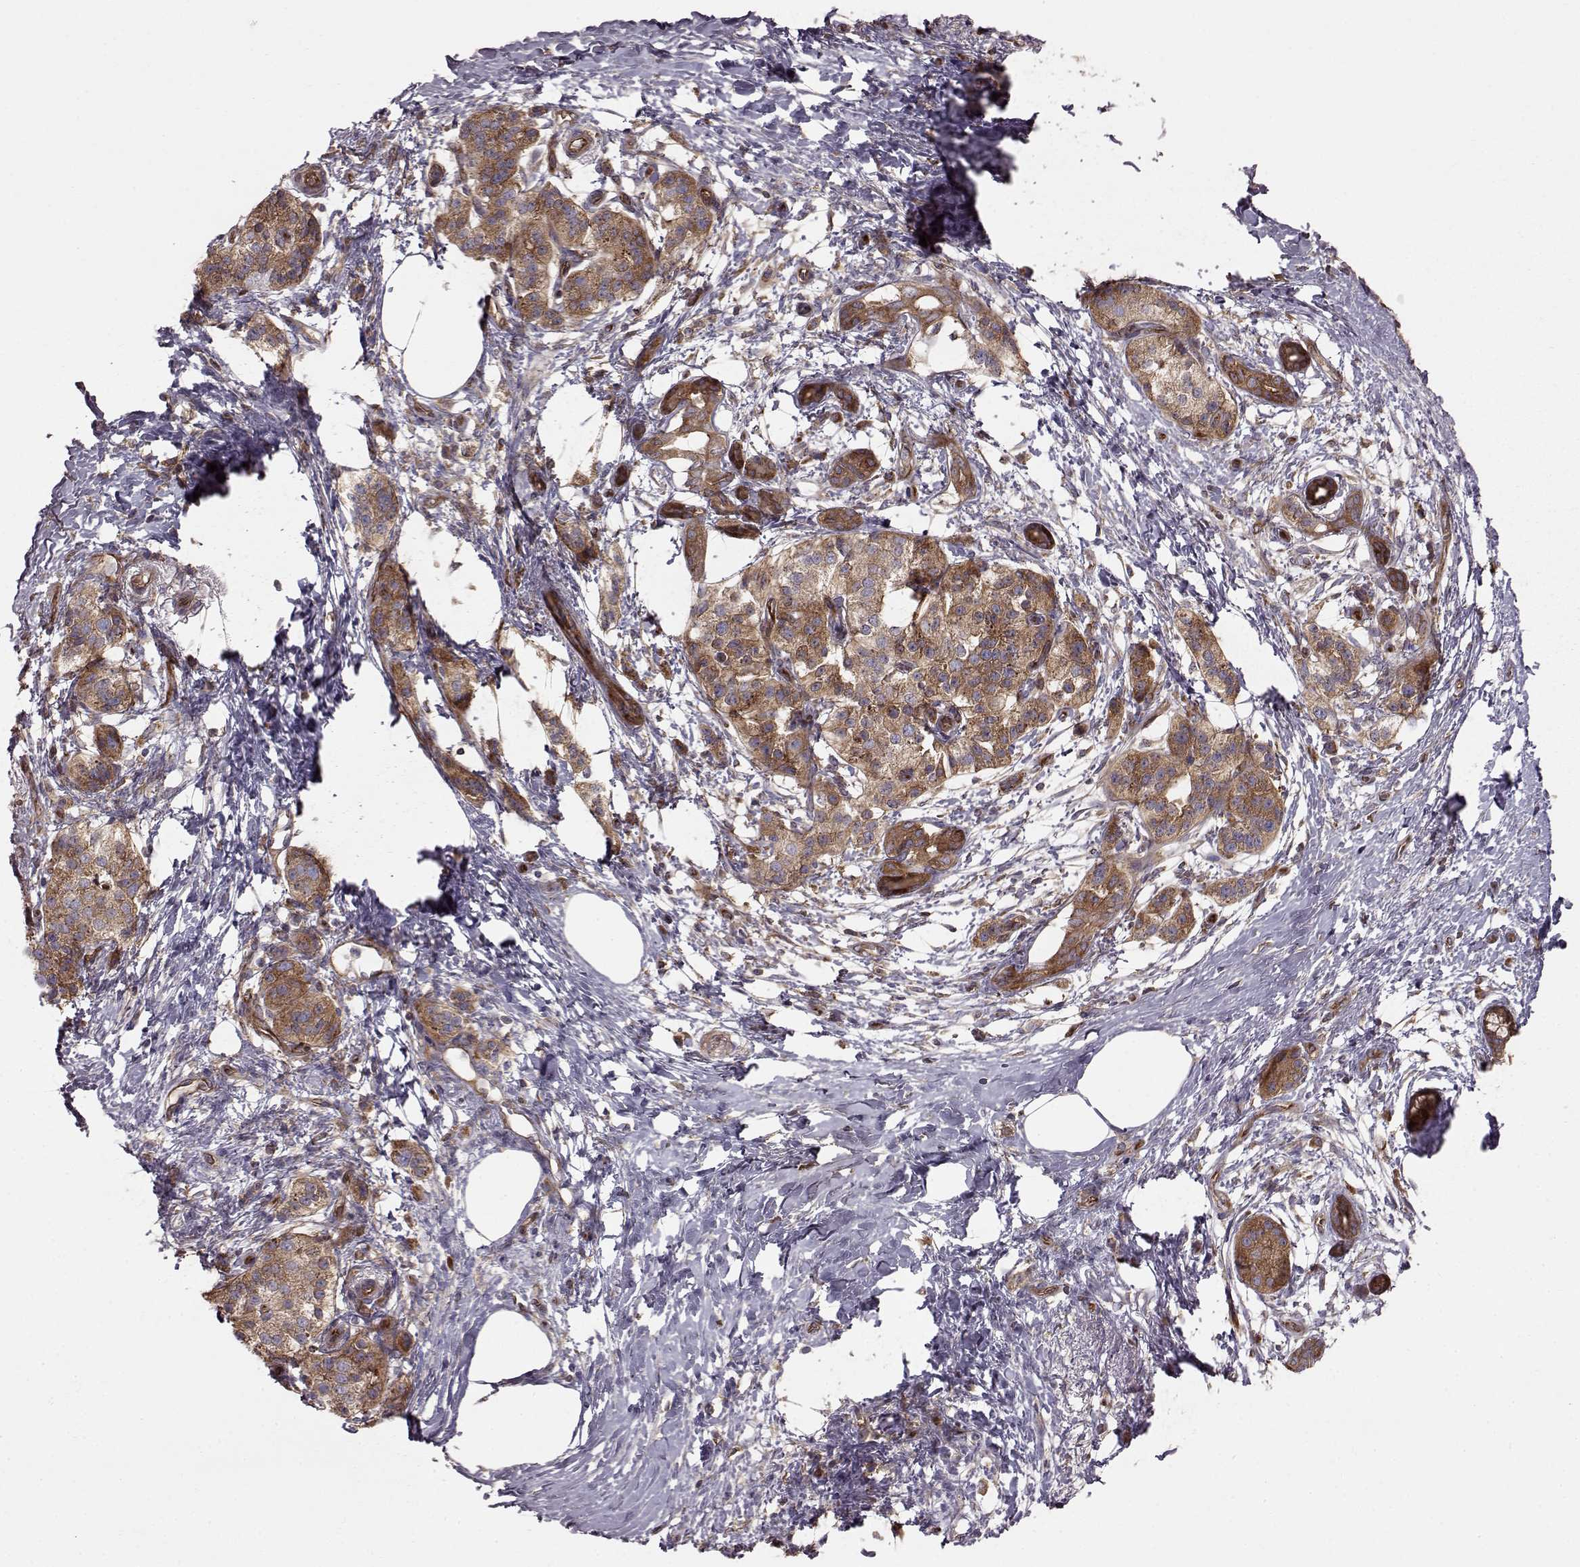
{"staining": {"intensity": "strong", "quantity": "25%-75%", "location": "cytoplasmic/membranous"}, "tissue": "pancreatic cancer", "cell_type": "Tumor cells", "image_type": "cancer", "snomed": [{"axis": "morphology", "description": "Adenocarcinoma, NOS"}, {"axis": "topography", "description": "Pancreas"}], "caption": "Protein staining of adenocarcinoma (pancreatic) tissue shows strong cytoplasmic/membranous positivity in about 25%-75% of tumor cells.", "gene": "RABGAP1", "patient": {"sex": "female", "age": 72}}